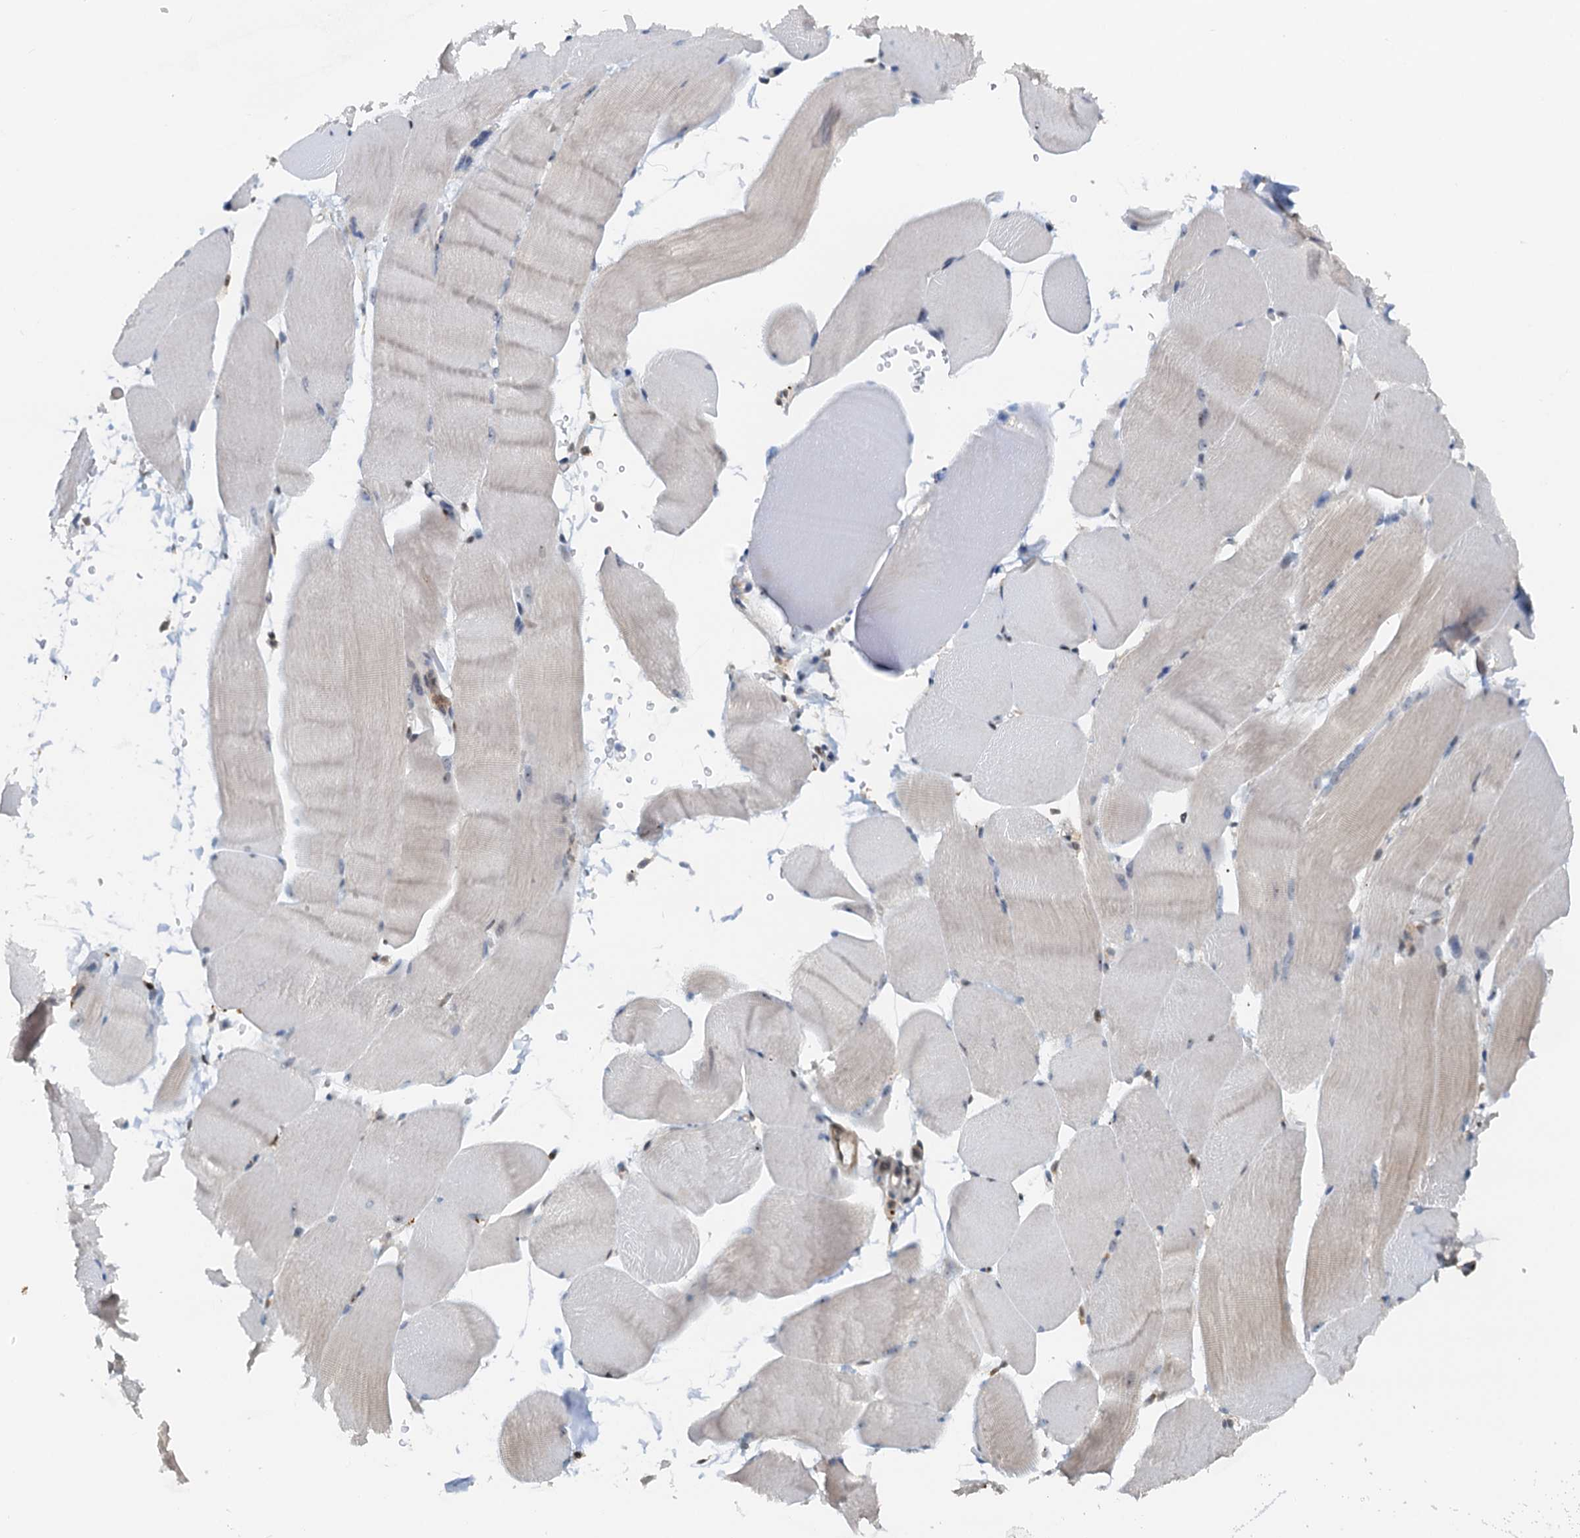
{"staining": {"intensity": "weak", "quantity": "<25%", "location": "cytoplasmic/membranous"}, "tissue": "skeletal muscle", "cell_type": "Myocytes", "image_type": "normal", "snomed": [{"axis": "morphology", "description": "Normal tissue, NOS"}, {"axis": "topography", "description": "Skeletal muscle"}, {"axis": "topography", "description": "Parathyroid gland"}], "caption": "Immunohistochemistry (IHC) photomicrograph of benign human skeletal muscle stained for a protein (brown), which exhibits no staining in myocytes. (DAB IHC, high magnification).", "gene": "SPINDOC", "patient": {"sex": "female", "age": 37}}